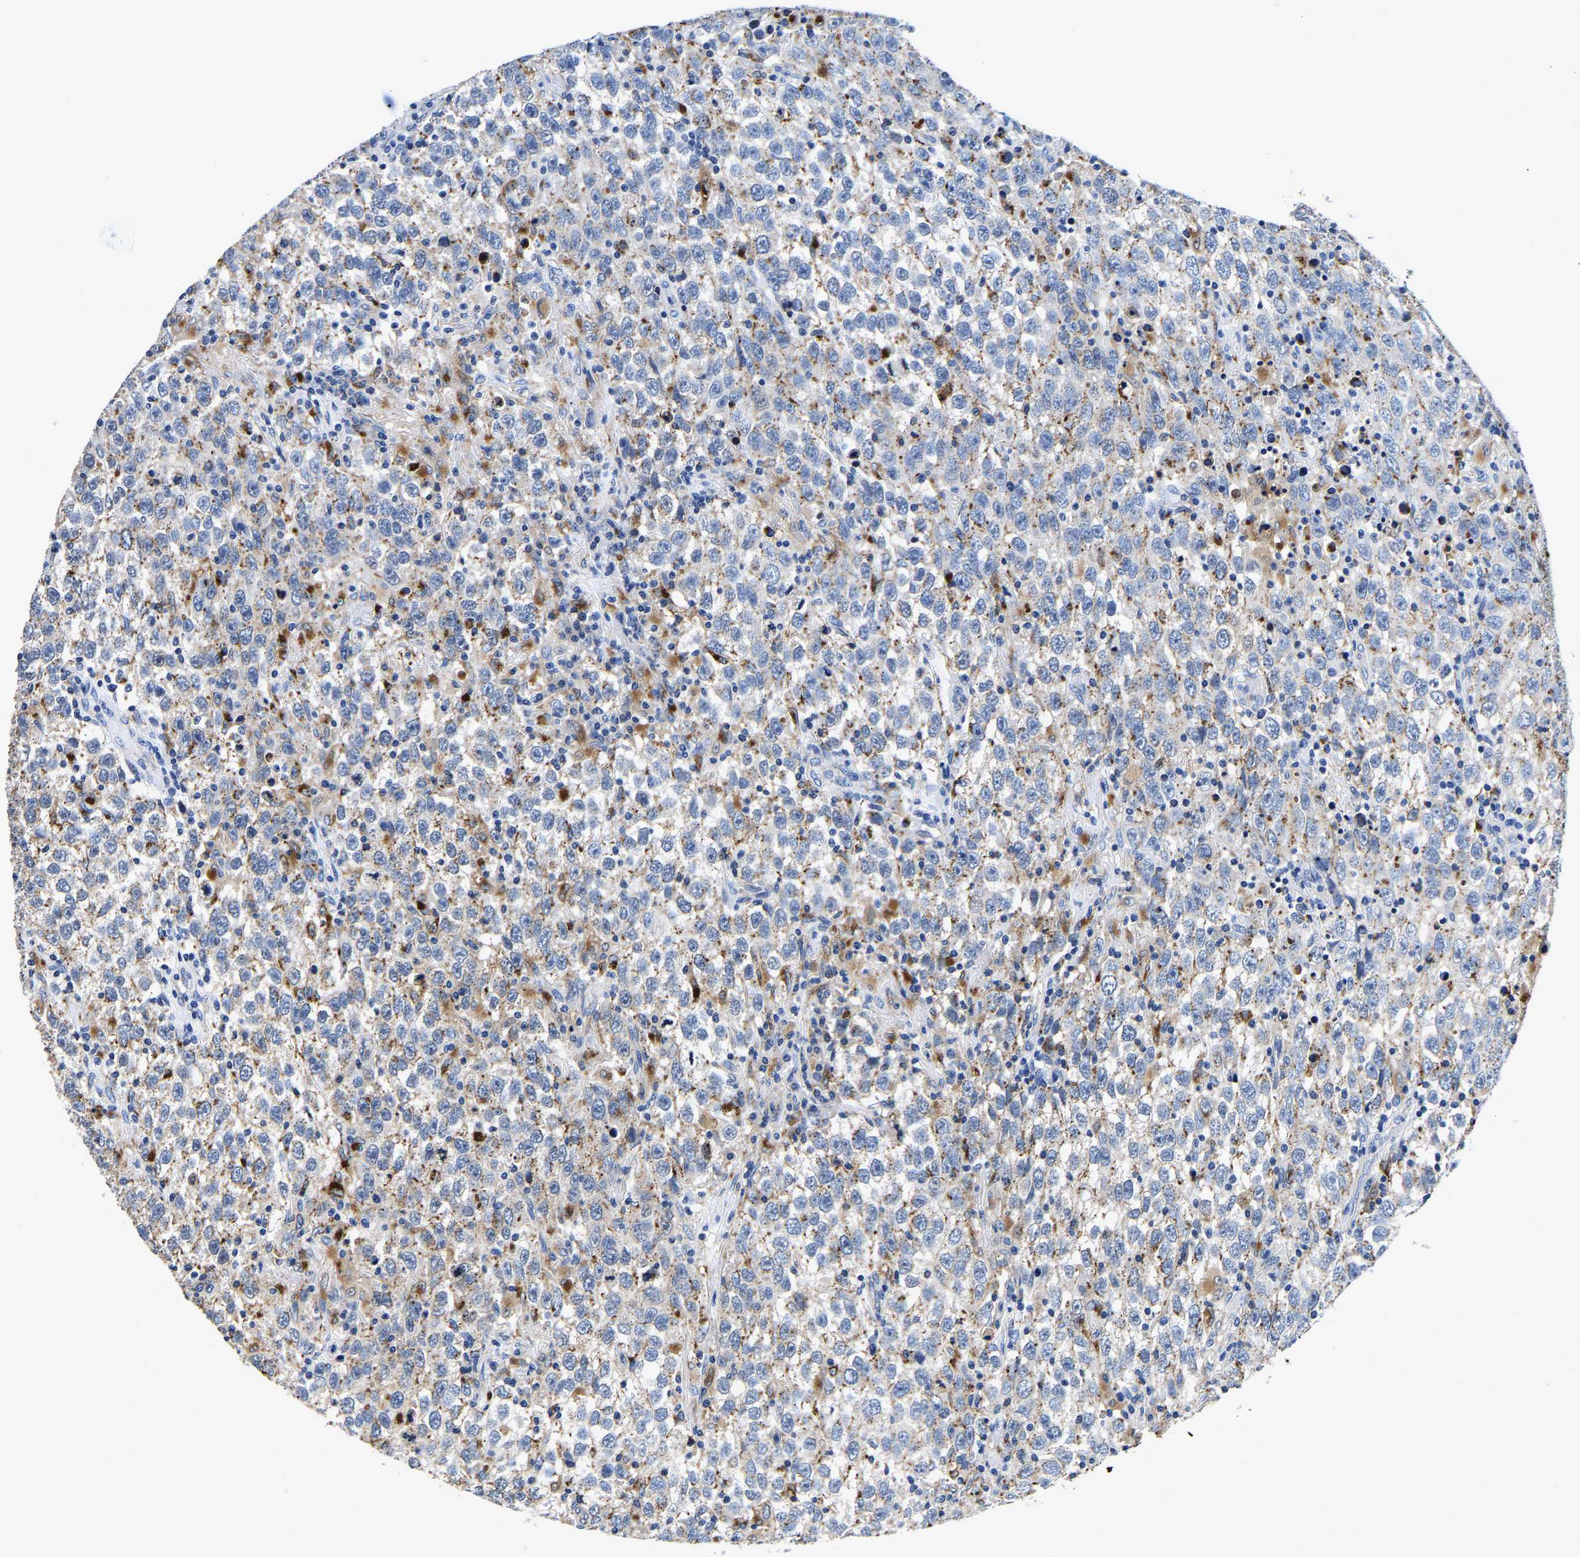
{"staining": {"intensity": "negative", "quantity": "none", "location": "none"}, "tissue": "testis cancer", "cell_type": "Tumor cells", "image_type": "cancer", "snomed": [{"axis": "morphology", "description": "Seminoma, NOS"}, {"axis": "topography", "description": "Testis"}], "caption": "Tumor cells show no significant protein expression in testis seminoma.", "gene": "GRN", "patient": {"sex": "male", "age": 41}}